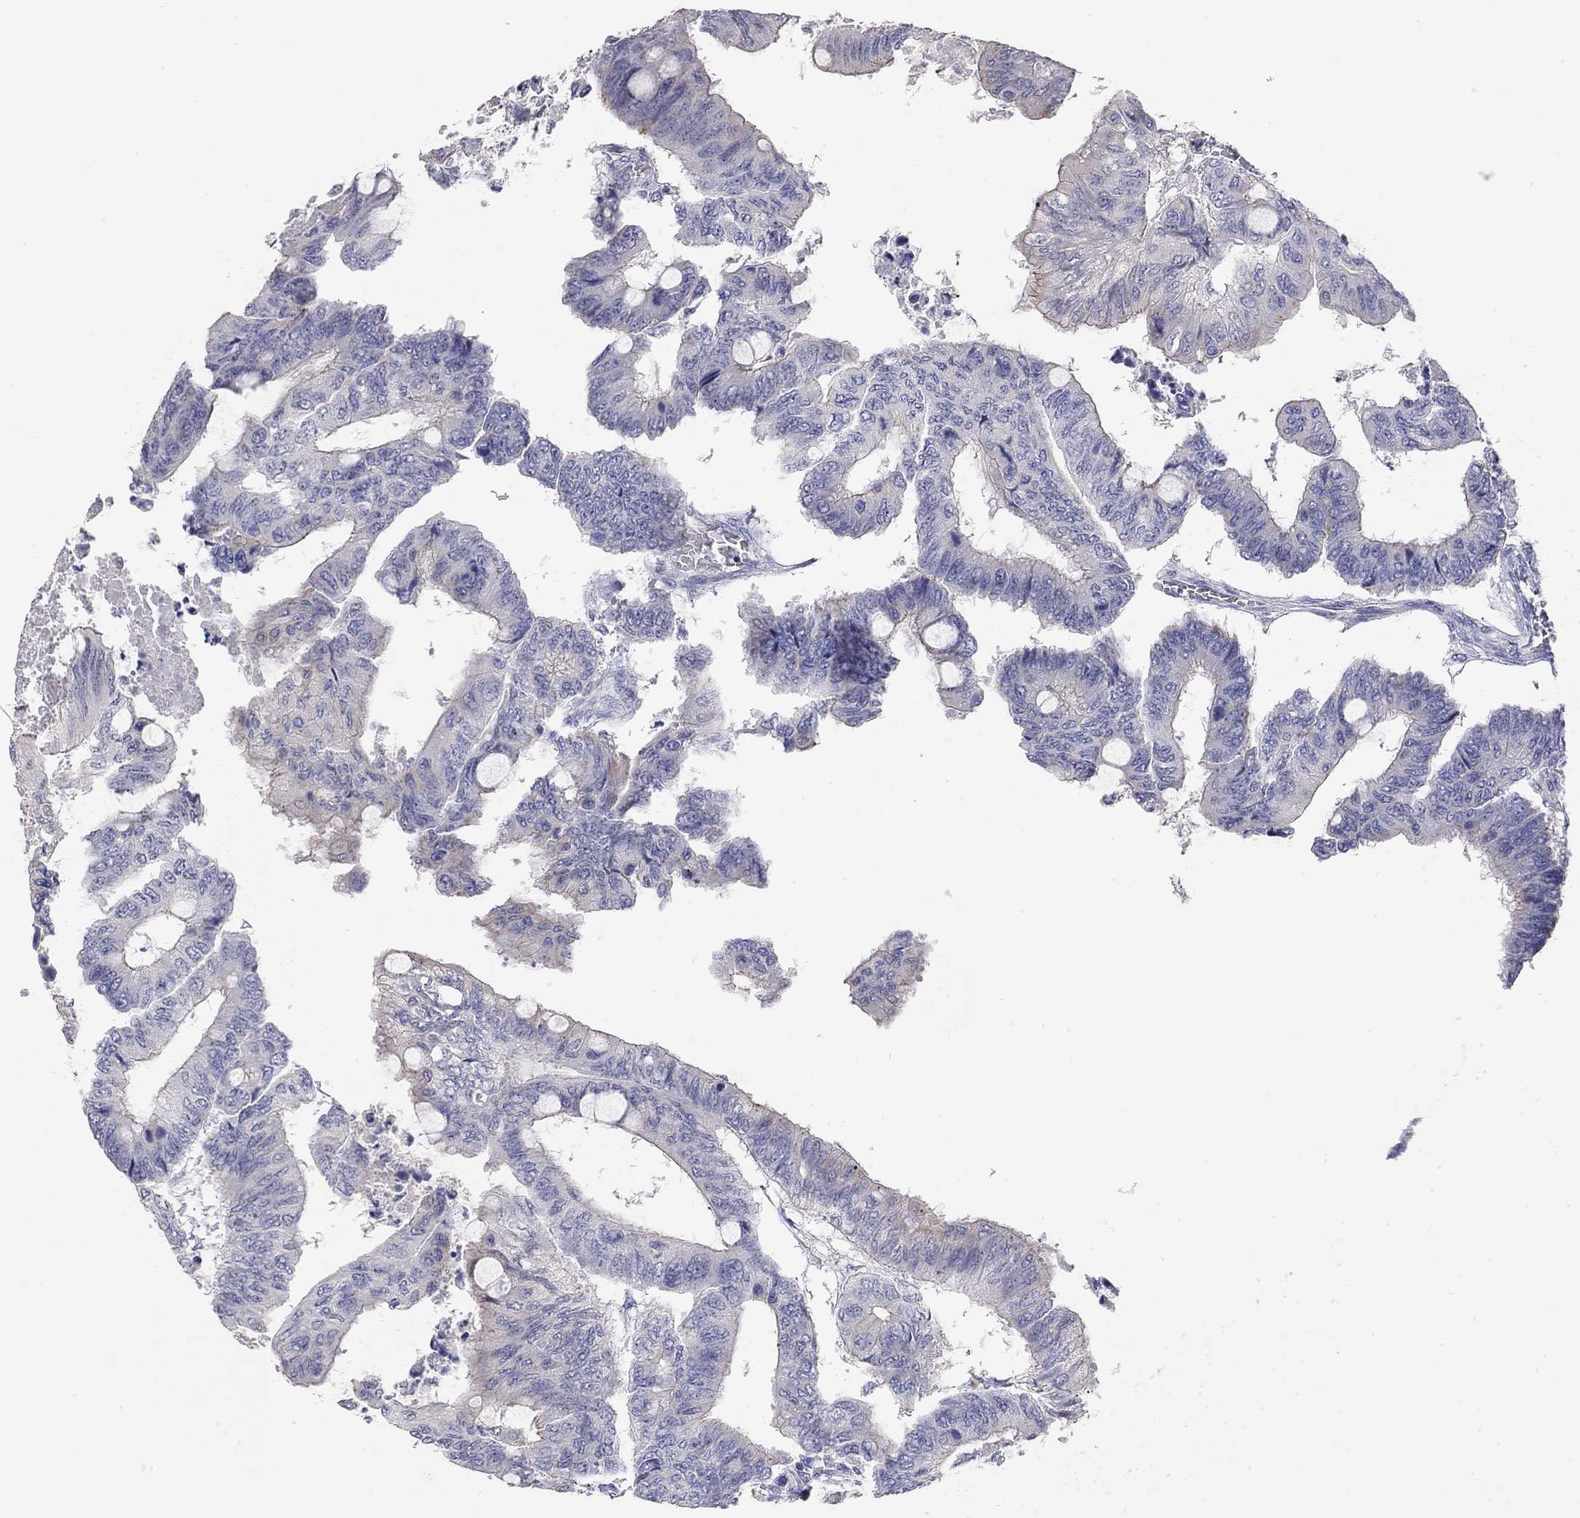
{"staining": {"intensity": "negative", "quantity": "none", "location": "none"}, "tissue": "colorectal cancer", "cell_type": "Tumor cells", "image_type": "cancer", "snomed": [{"axis": "morphology", "description": "Normal tissue, NOS"}, {"axis": "morphology", "description": "Adenocarcinoma, NOS"}, {"axis": "topography", "description": "Rectum"}, {"axis": "topography", "description": "Peripheral nerve tissue"}], "caption": "IHC micrograph of human colorectal cancer (adenocarcinoma) stained for a protein (brown), which exhibits no staining in tumor cells.", "gene": "PAPSS2", "patient": {"sex": "male", "age": 92}}